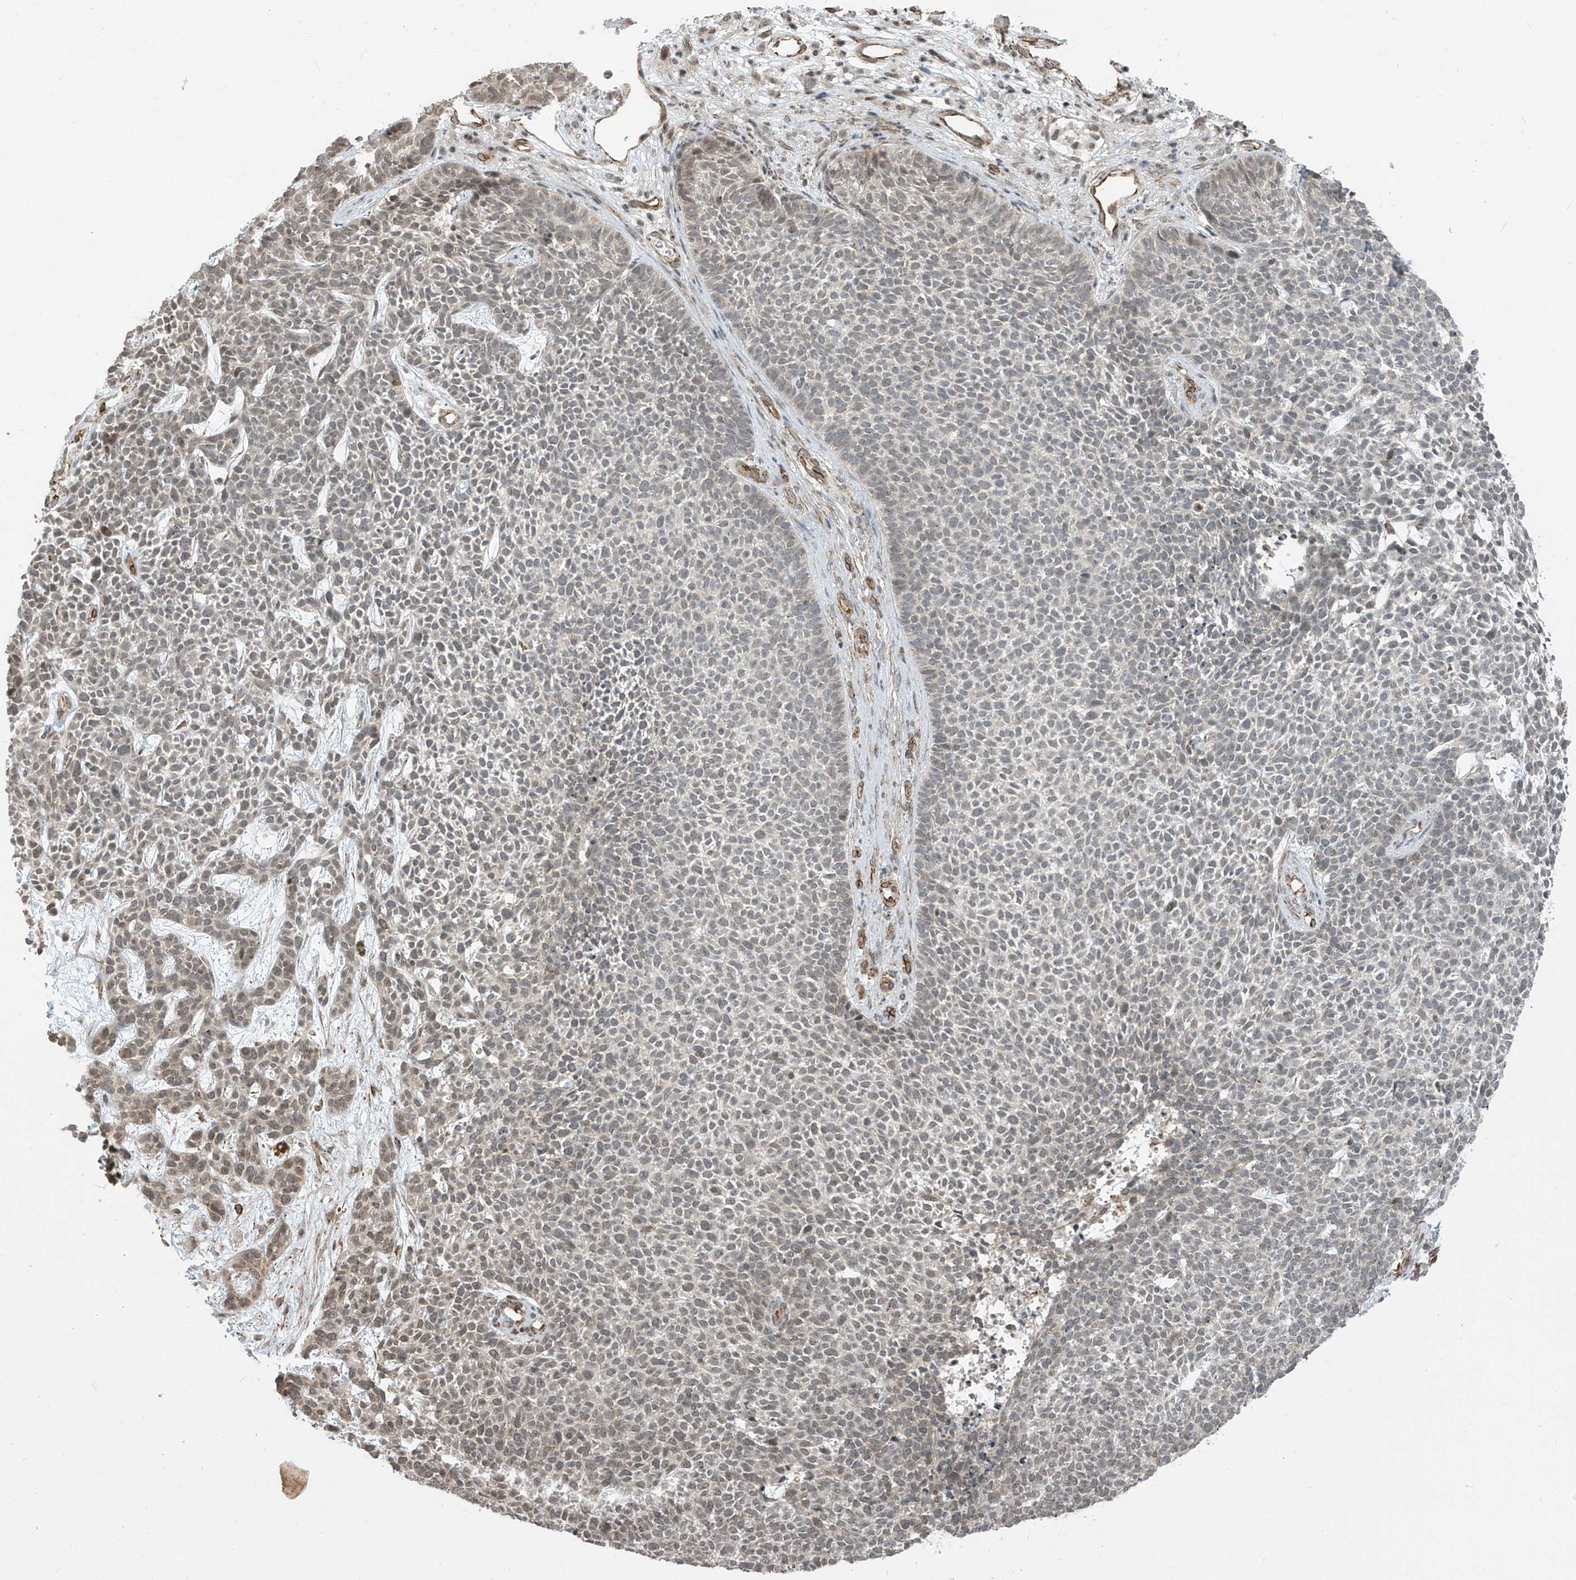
{"staining": {"intensity": "negative", "quantity": "none", "location": "none"}, "tissue": "skin cancer", "cell_type": "Tumor cells", "image_type": "cancer", "snomed": [{"axis": "morphology", "description": "Basal cell carcinoma"}, {"axis": "topography", "description": "Skin"}], "caption": "This image is of skin cancer (basal cell carcinoma) stained with immunohistochemistry to label a protein in brown with the nuclei are counter-stained blue. There is no staining in tumor cells.", "gene": "METAP1D", "patient": {"sex": "female", "age": 84}}